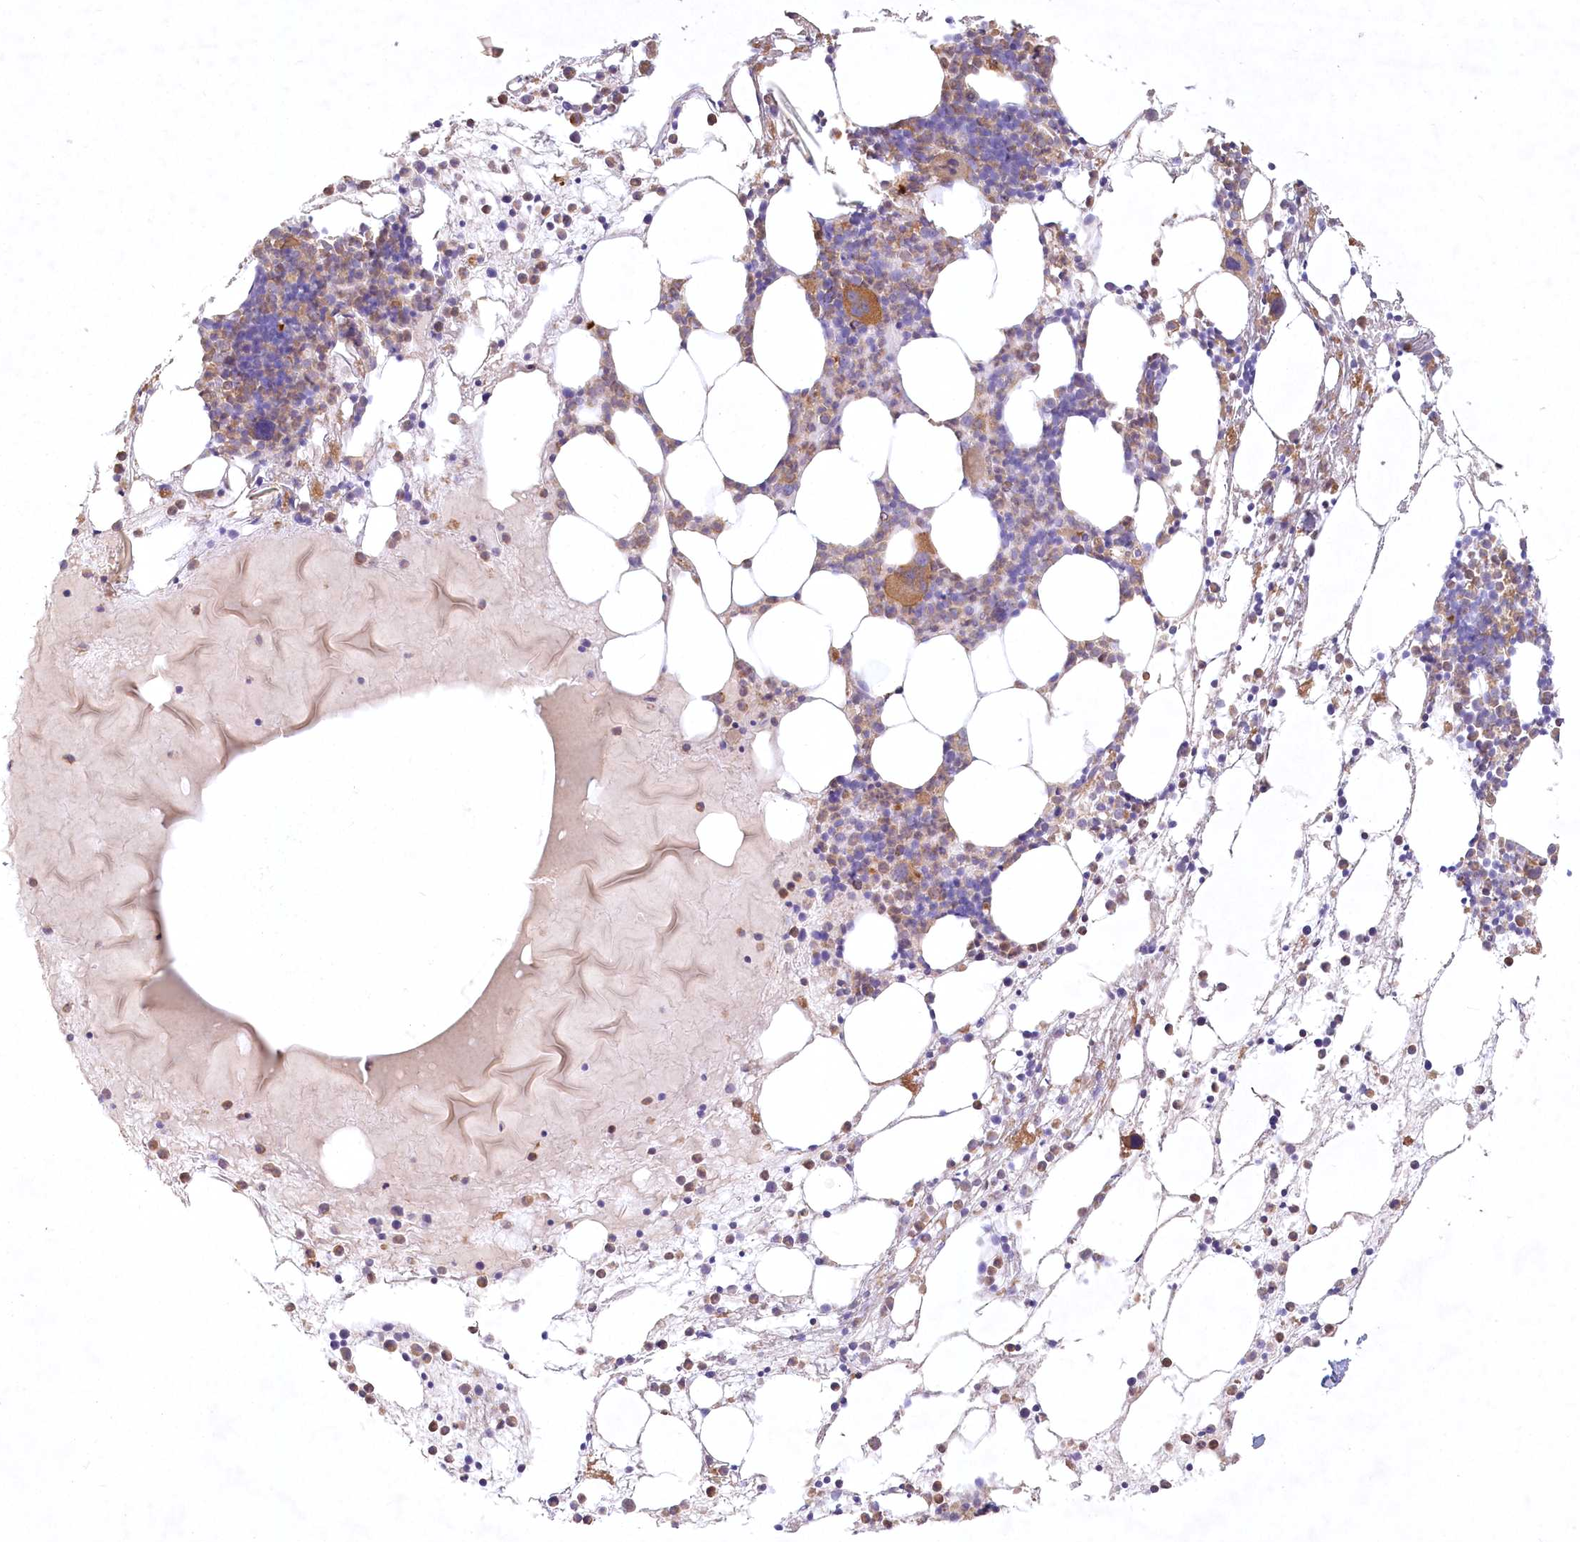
{"staining": {"intensity": "moderate", "quantity": "<25%", "location": "cytoplasmic/membranous"}, "tissue": "bone marrow", "cell_type": "Hematopoietic cells", "image_type": "normal", "snomed": [{"axis": "morphology", "description": "Normal tissue, NOS"}, {"axis": "topography", "description": "Bone marrow"}], "caption": "Protein staining by immunohistochemistry demonstrates moderate cytoplasmic/membranous expression in approximately <25% of hematopoietic cells in unremarkable bone marrow.", "gene": "INPP4B", "patient": {"sex": "male", "age": 75}}